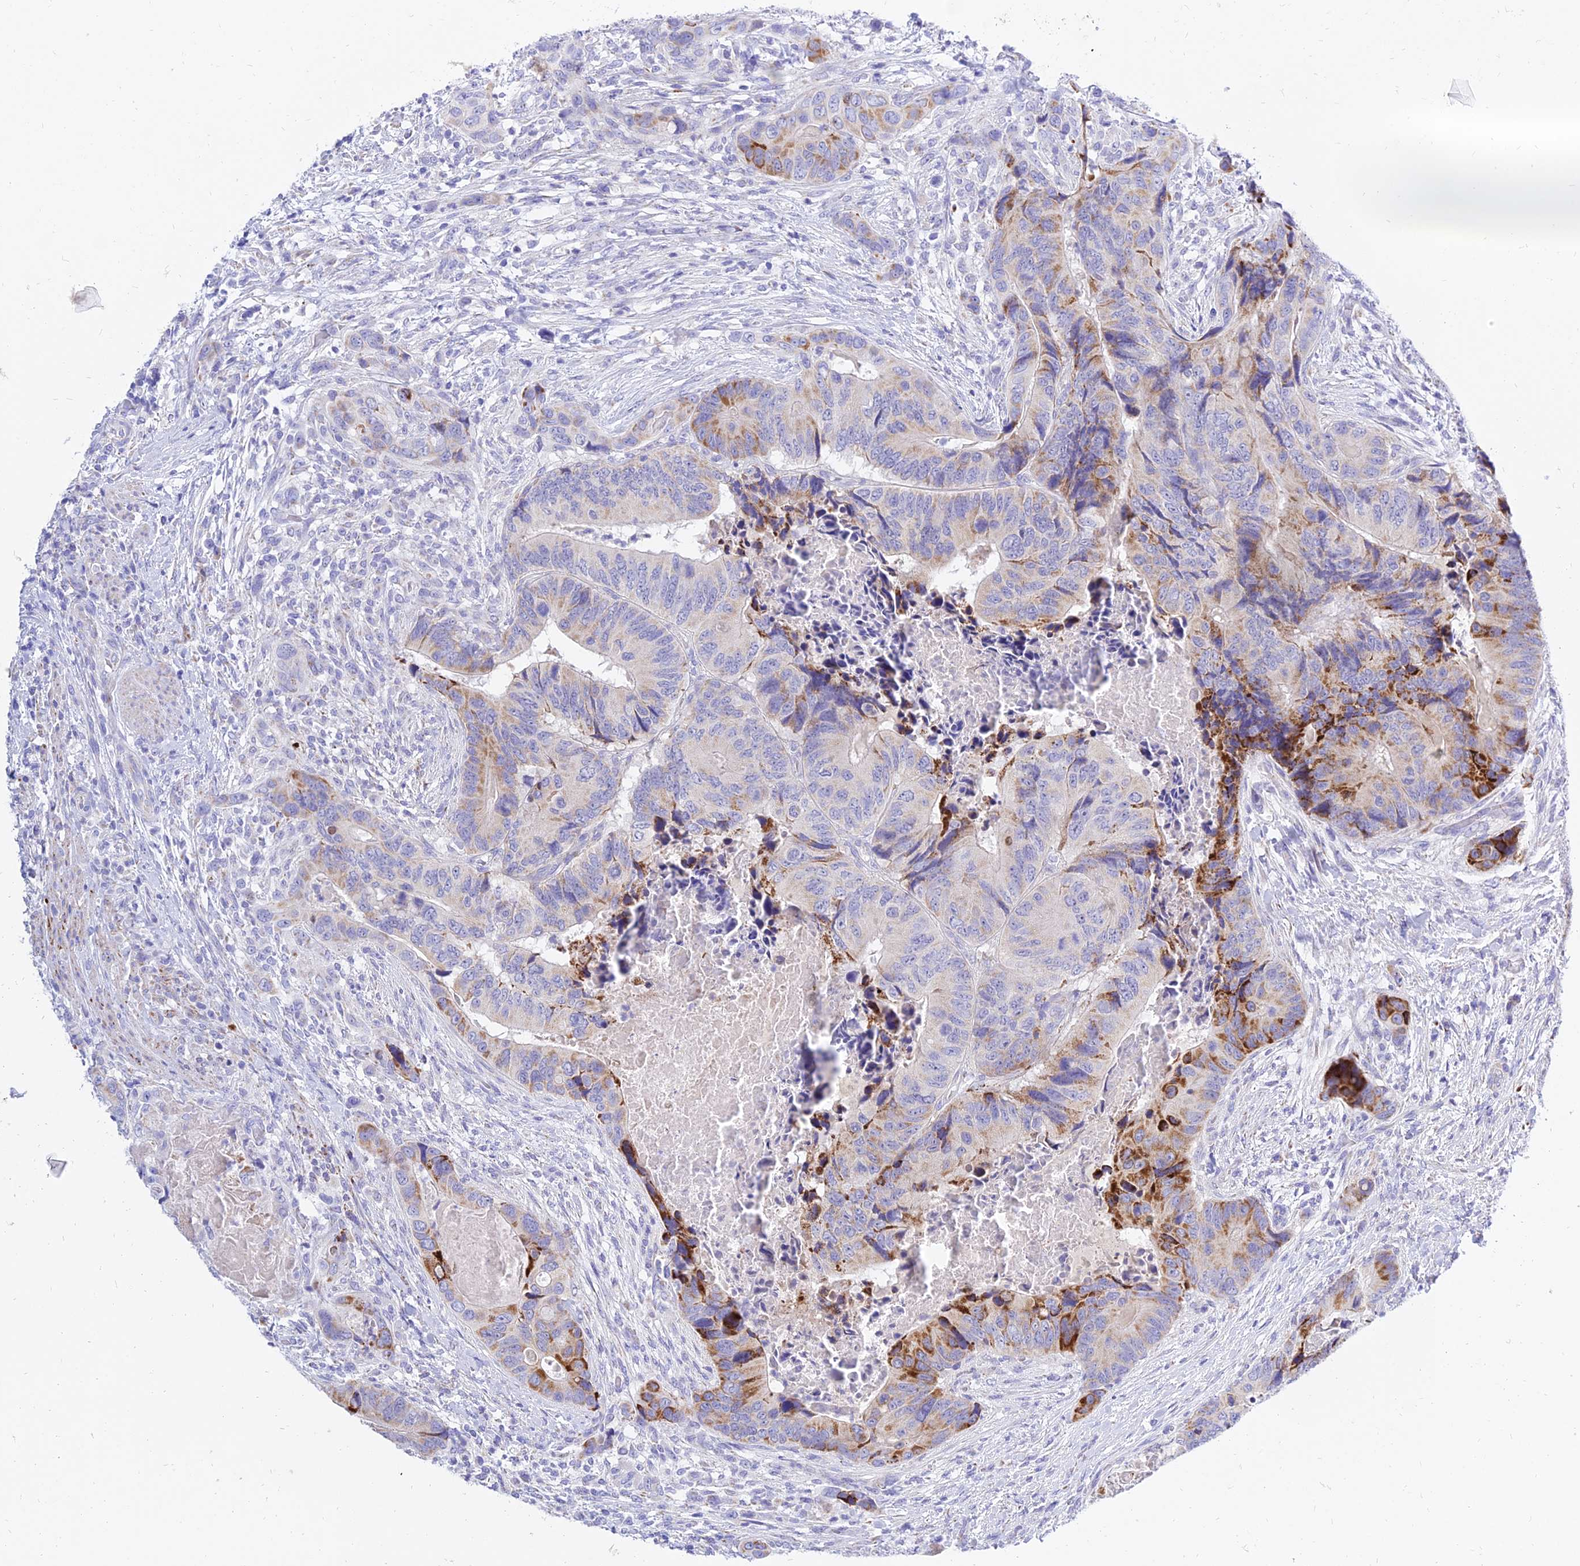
{"staining": {"intensity": "moderate", "quantity": "25%-75%", "location": "cytoplasmic/membranous"}, "tissue": "colorectal cancer", "cell_type": "Tumor cells", "image_type": "cancer", "snomed": [{"axis": "morphology", "description": "Adenocarcinoma, NOS"}, {"axis": "topography", "description": "Colon"}], "caption": "Colorectal cancer stained for a protein (brown) demonstrates moderate cytoplasmic/membranous positive staining in about 25%-75% of tumor cells.", "gene": "PKN3", "patient": {"sex": "male", "age": 84}}